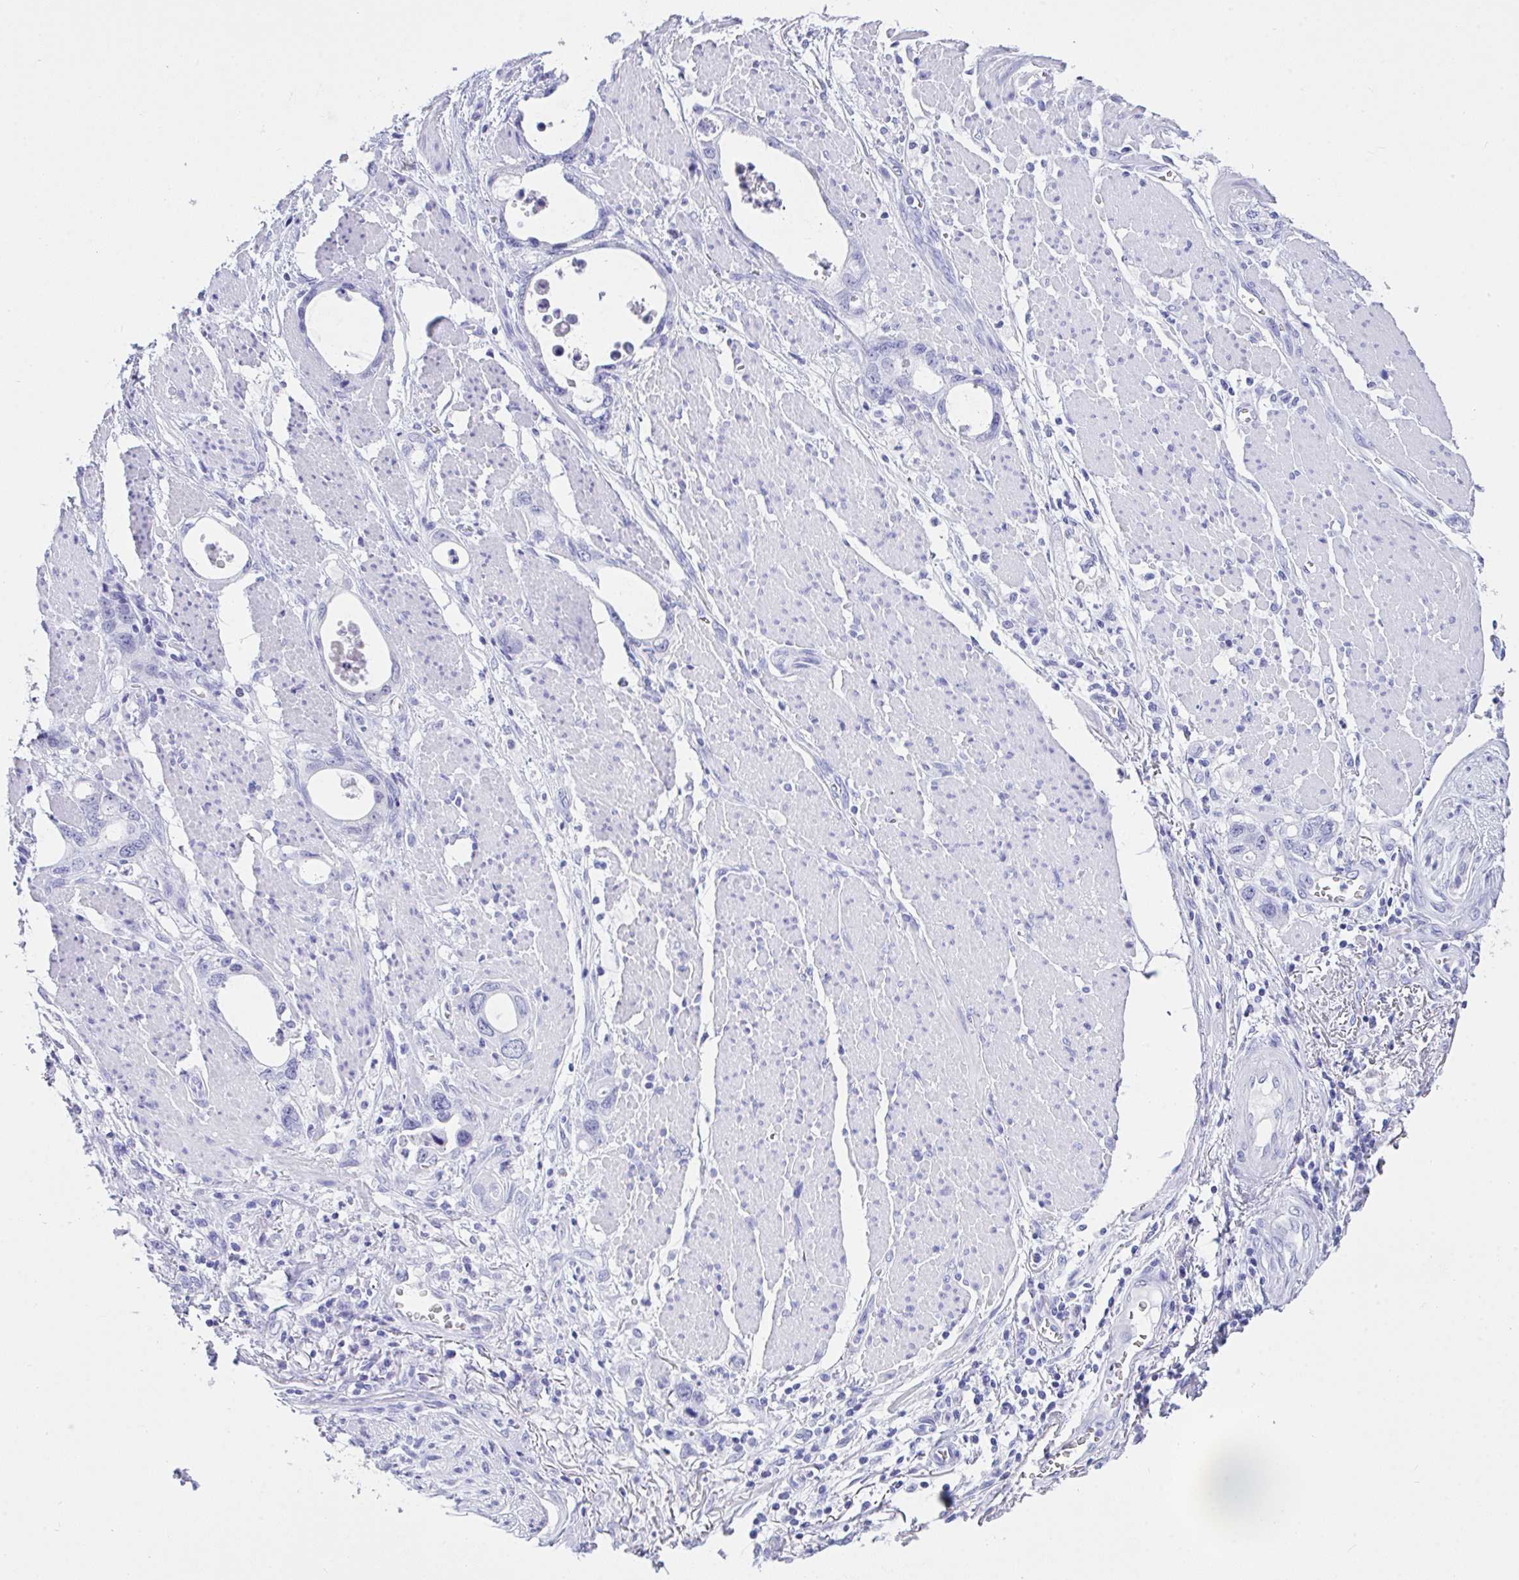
{"staining": {"intensity": "negative", "quantity": "none", "location": "none"}, "tissue": "stomach cancer", "cell_type": "Tumor cells", "image_type": "cancer", "snomed": [{"axis": "morphology", "description": "Adenocarcinoma, NOS"}, {"axis": "topography", "description": "Stomach, upper"}], "caption": "This is a micrograph of immunohistochemistry staining of stomach adenocarcinoma, which shows no expression in tumor cells.", "gene": "AKR1D1", "patient": {"sex": "male", "age": 74}}